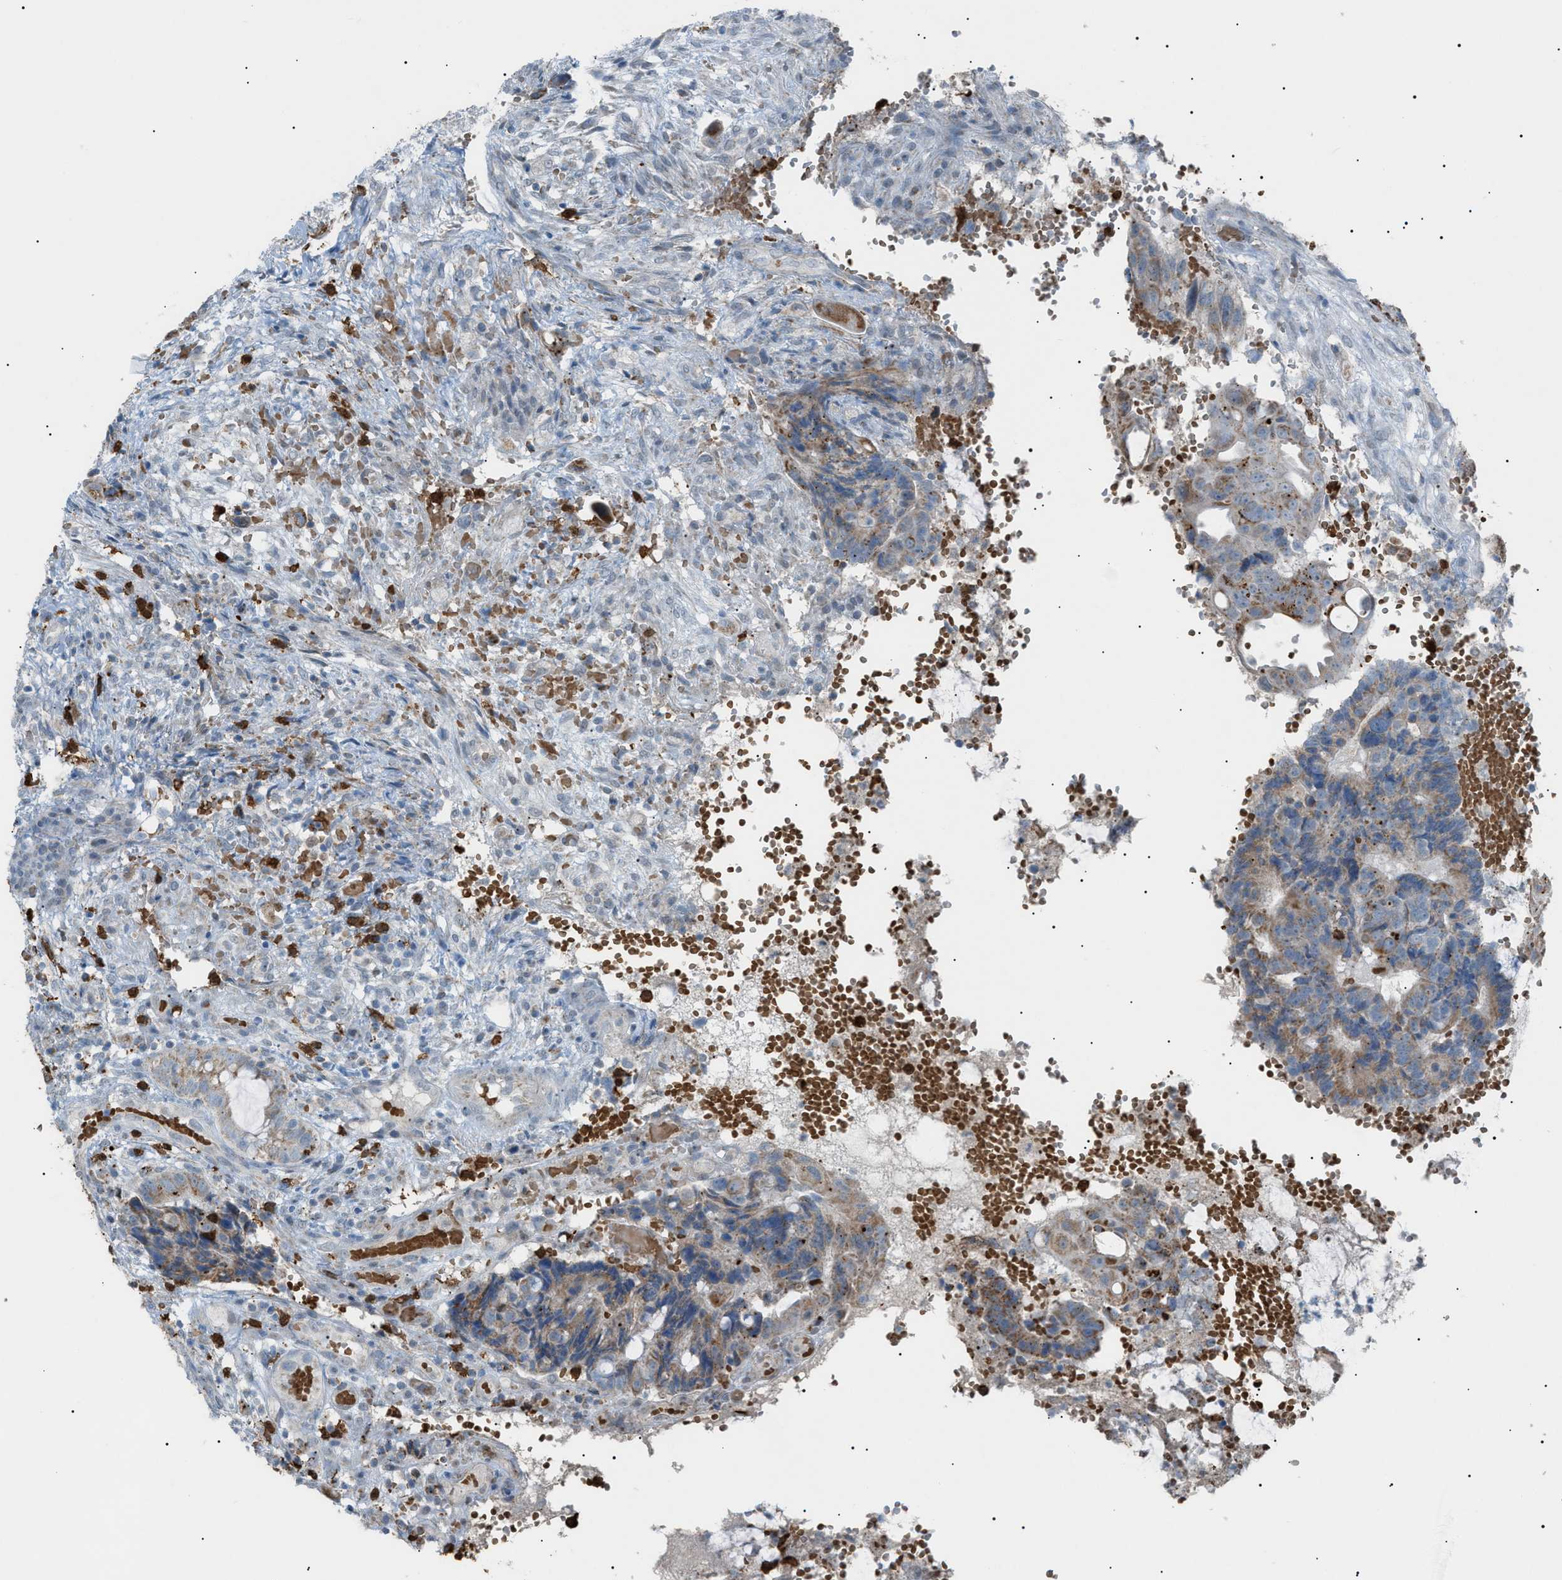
{"staining": {"intensity": "moderate", "quantity": ">75%", "location": "cytoplasmic/membranous"}, "tissue": "colorectal cancer", "cell_type": "Tumor cells", "image_type": "cancer", "snomed": [{"axis": "morphology", "description": "Adenocarcinoma, NOS"}, {"axis": "topography", "description": "Colon"}], "caption": "High-magnification brightfield microscopy of adenocarcinoma (colorectal) stained with DAB (brown) and counterstained with hematoxylin (blue). tumor cells exhibit moderate cytoplasmic/membranous expression is seen in approximately>75% of cells.", "gene": "ZNF516", "patient": {"sex": "female", "age": 57}}